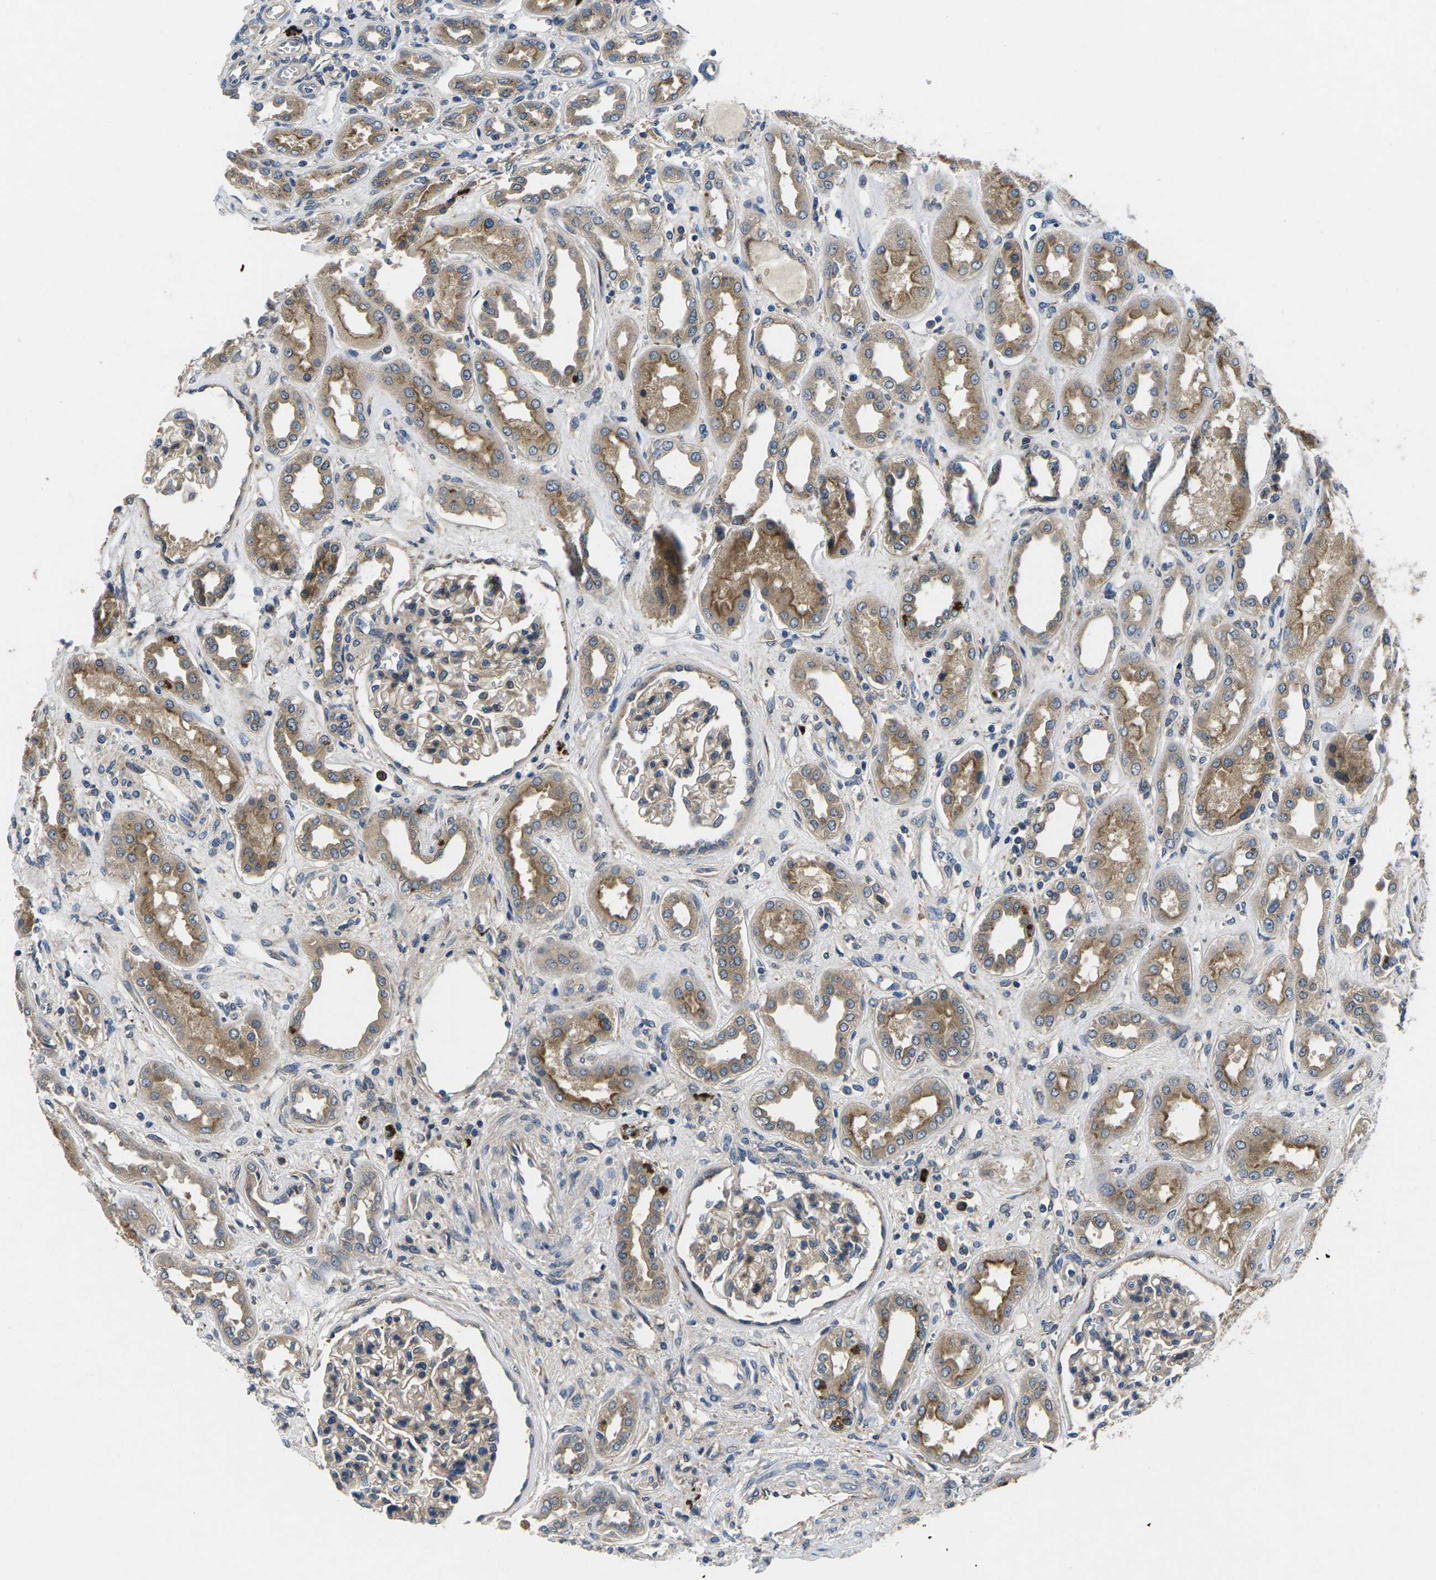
{"staining": {"intensity": "moderate", "quantity": ">75%", "location": "cytoplasmic/membranous"}, "tissue": "kidney", "cell_type": "Cells in glomeruli", "image_type": "normal", "snomed": [{"axis": "morphology", "description": "Normal tissue, NOS"}, {"axis": "topography", "description": "Kidney"}], "caption": "This is a photomicrograph of IHC staining of normal kidney, which shows moderate positivity in the cytoplasmic/membranous of cells in glomeruli.", "gene": "PLCE1", "patient": {"sex": "male", "age": 59}}